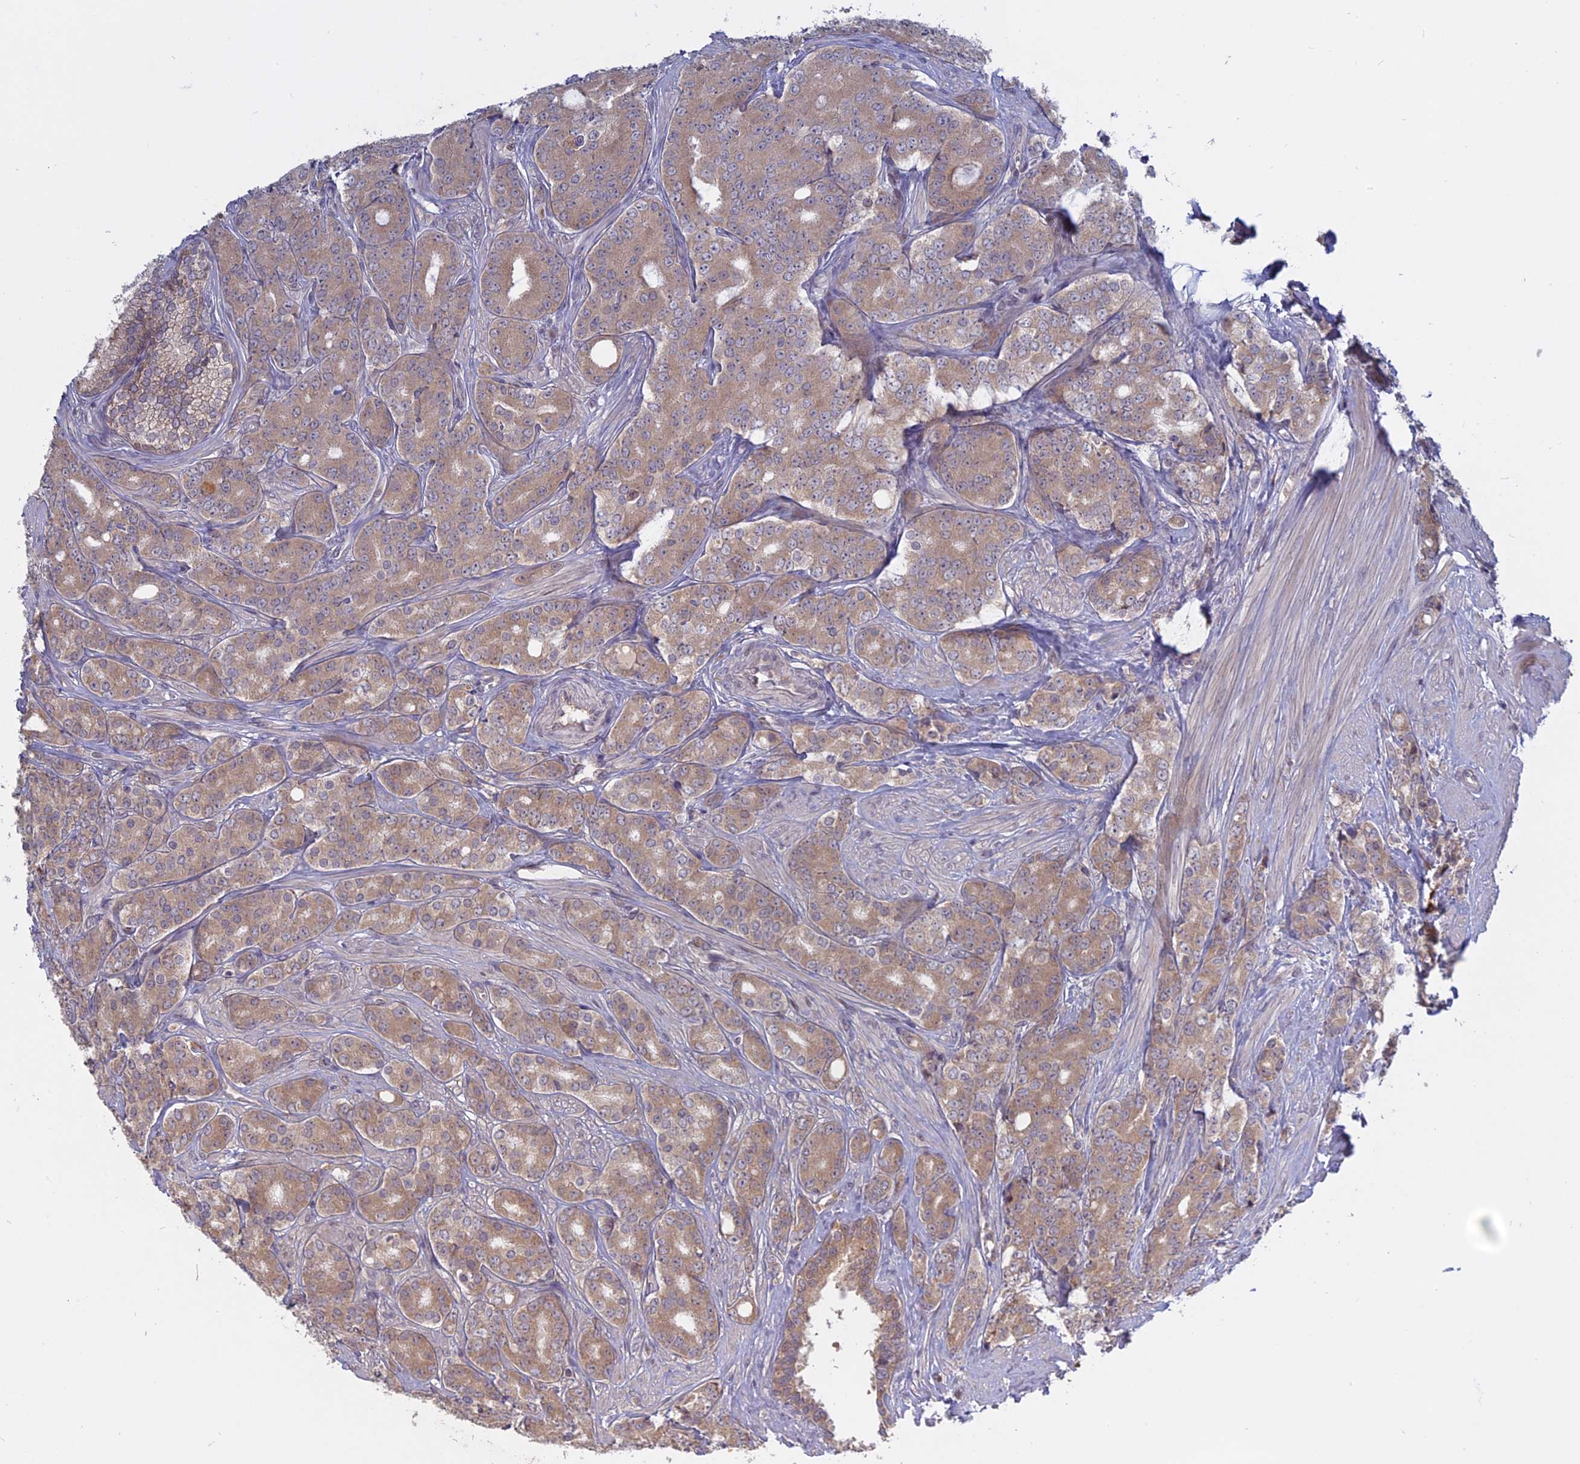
{"staining": {"intensity": "moderate", "quantity": ">75%", "location": "cytoplasmic/membranous"}, "tissue": "prostate cancer", "cell_type": "Tumor cells", "image_type": "cancer", "snomed": [{"axis": "morphology", "description": "Adenocarcinoma, High grade"}, {"axis": "topography", "description": "Prostate"}], "caption": "High-power microscopy captured an immunohistochemistry photomicrograph of prostate cancer (high-grade adenocarcinoma), revealing moderate cytoplasmic/membranous staining in approximately >75% of tumor cells.", "gene": "TMEM208", "patient": {"sex": "male", "age": 62}}